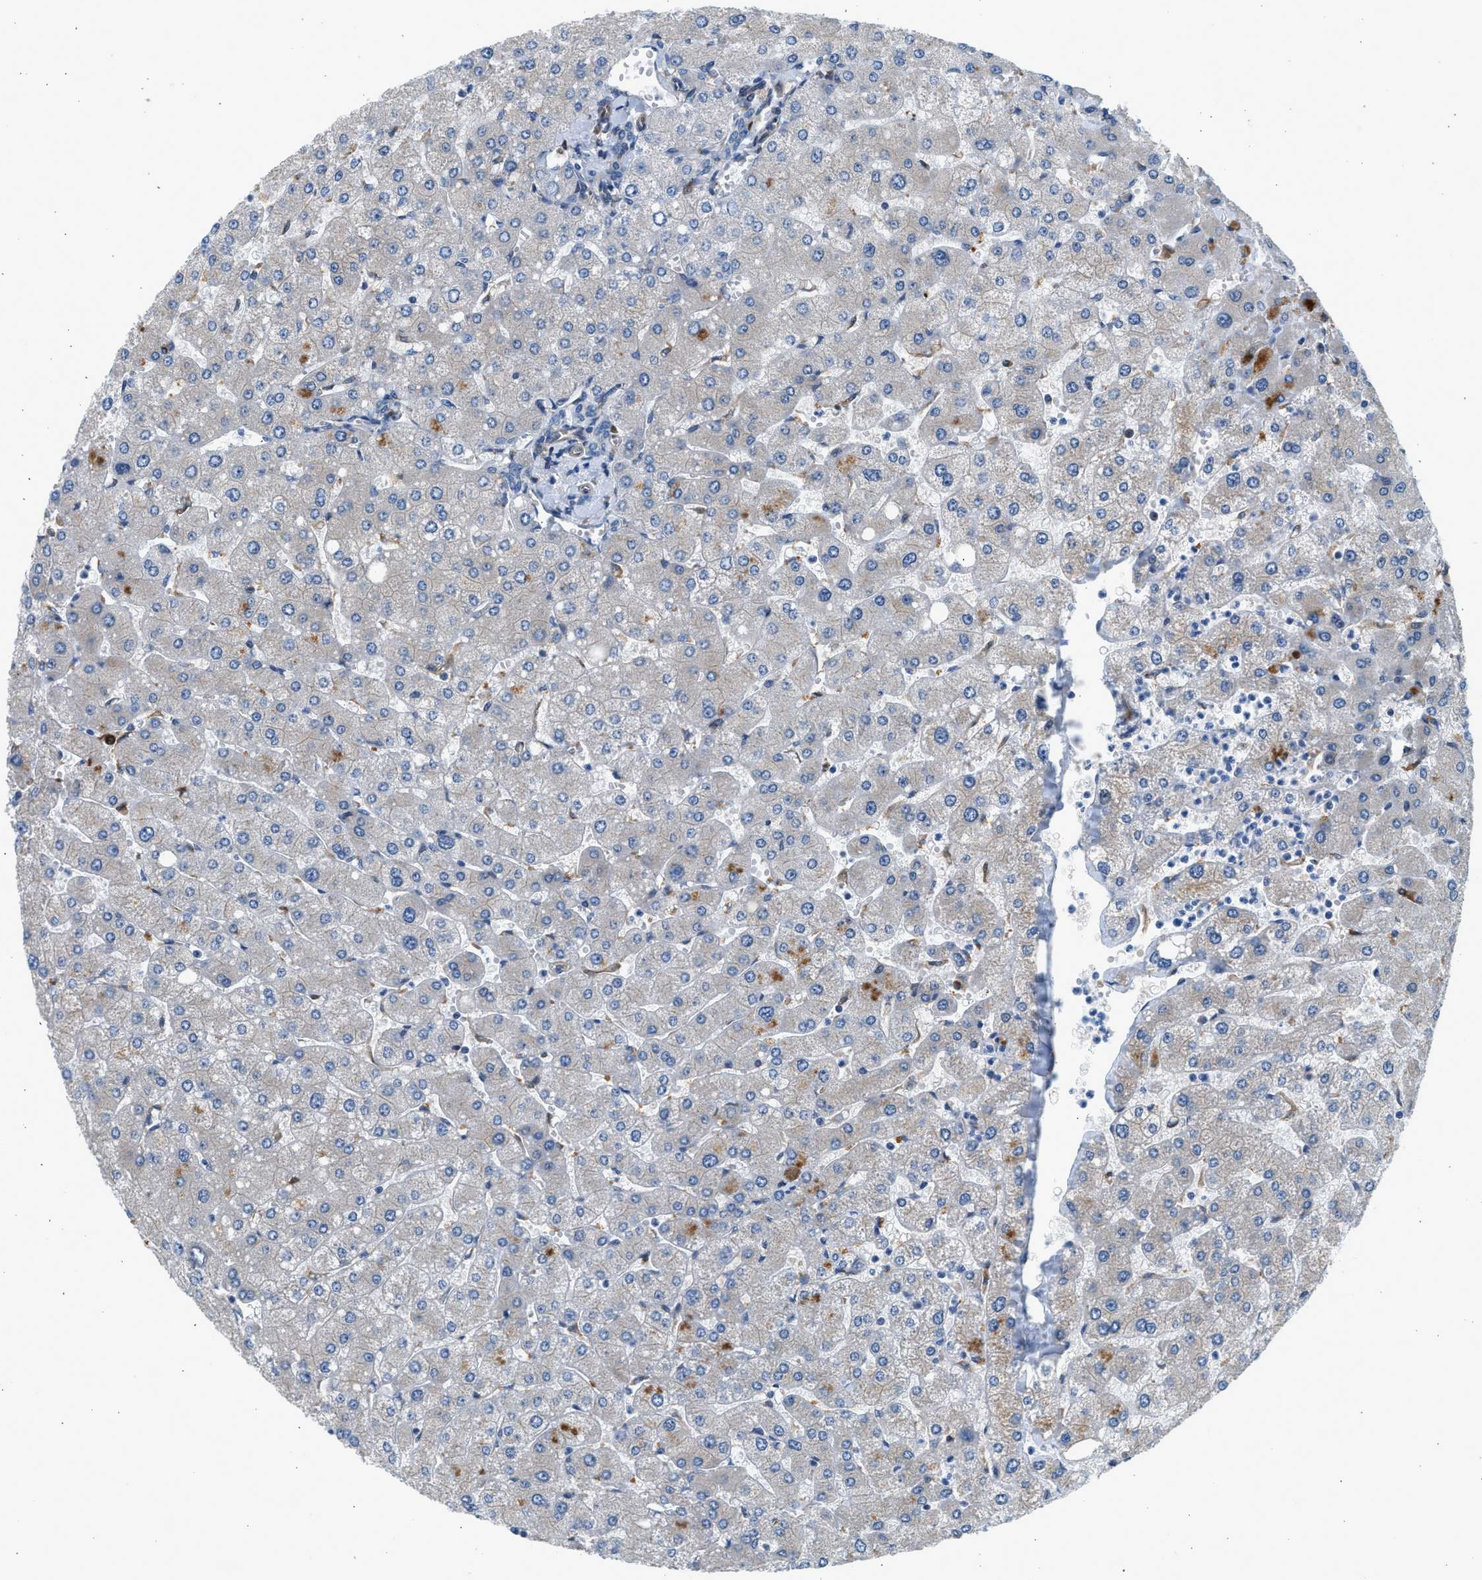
{"staining": {"intensity": "negative", "quantity": "none", "location": "none"}, "tissue": "liver", "cell_type": "Cholangiocytes", "image_type": "normal", "snomed": [{"axis": "morphology", "description": "Normal tissue, NOS"}, {"axis": "topography", "description": "Liver"}], "caption": "DAB immunohistochemical staining of unremarkable liver displays no significant staining in cholangiocytes.", "gene": "CNTN6", "patient": {"sex": "male", "age": 55}}